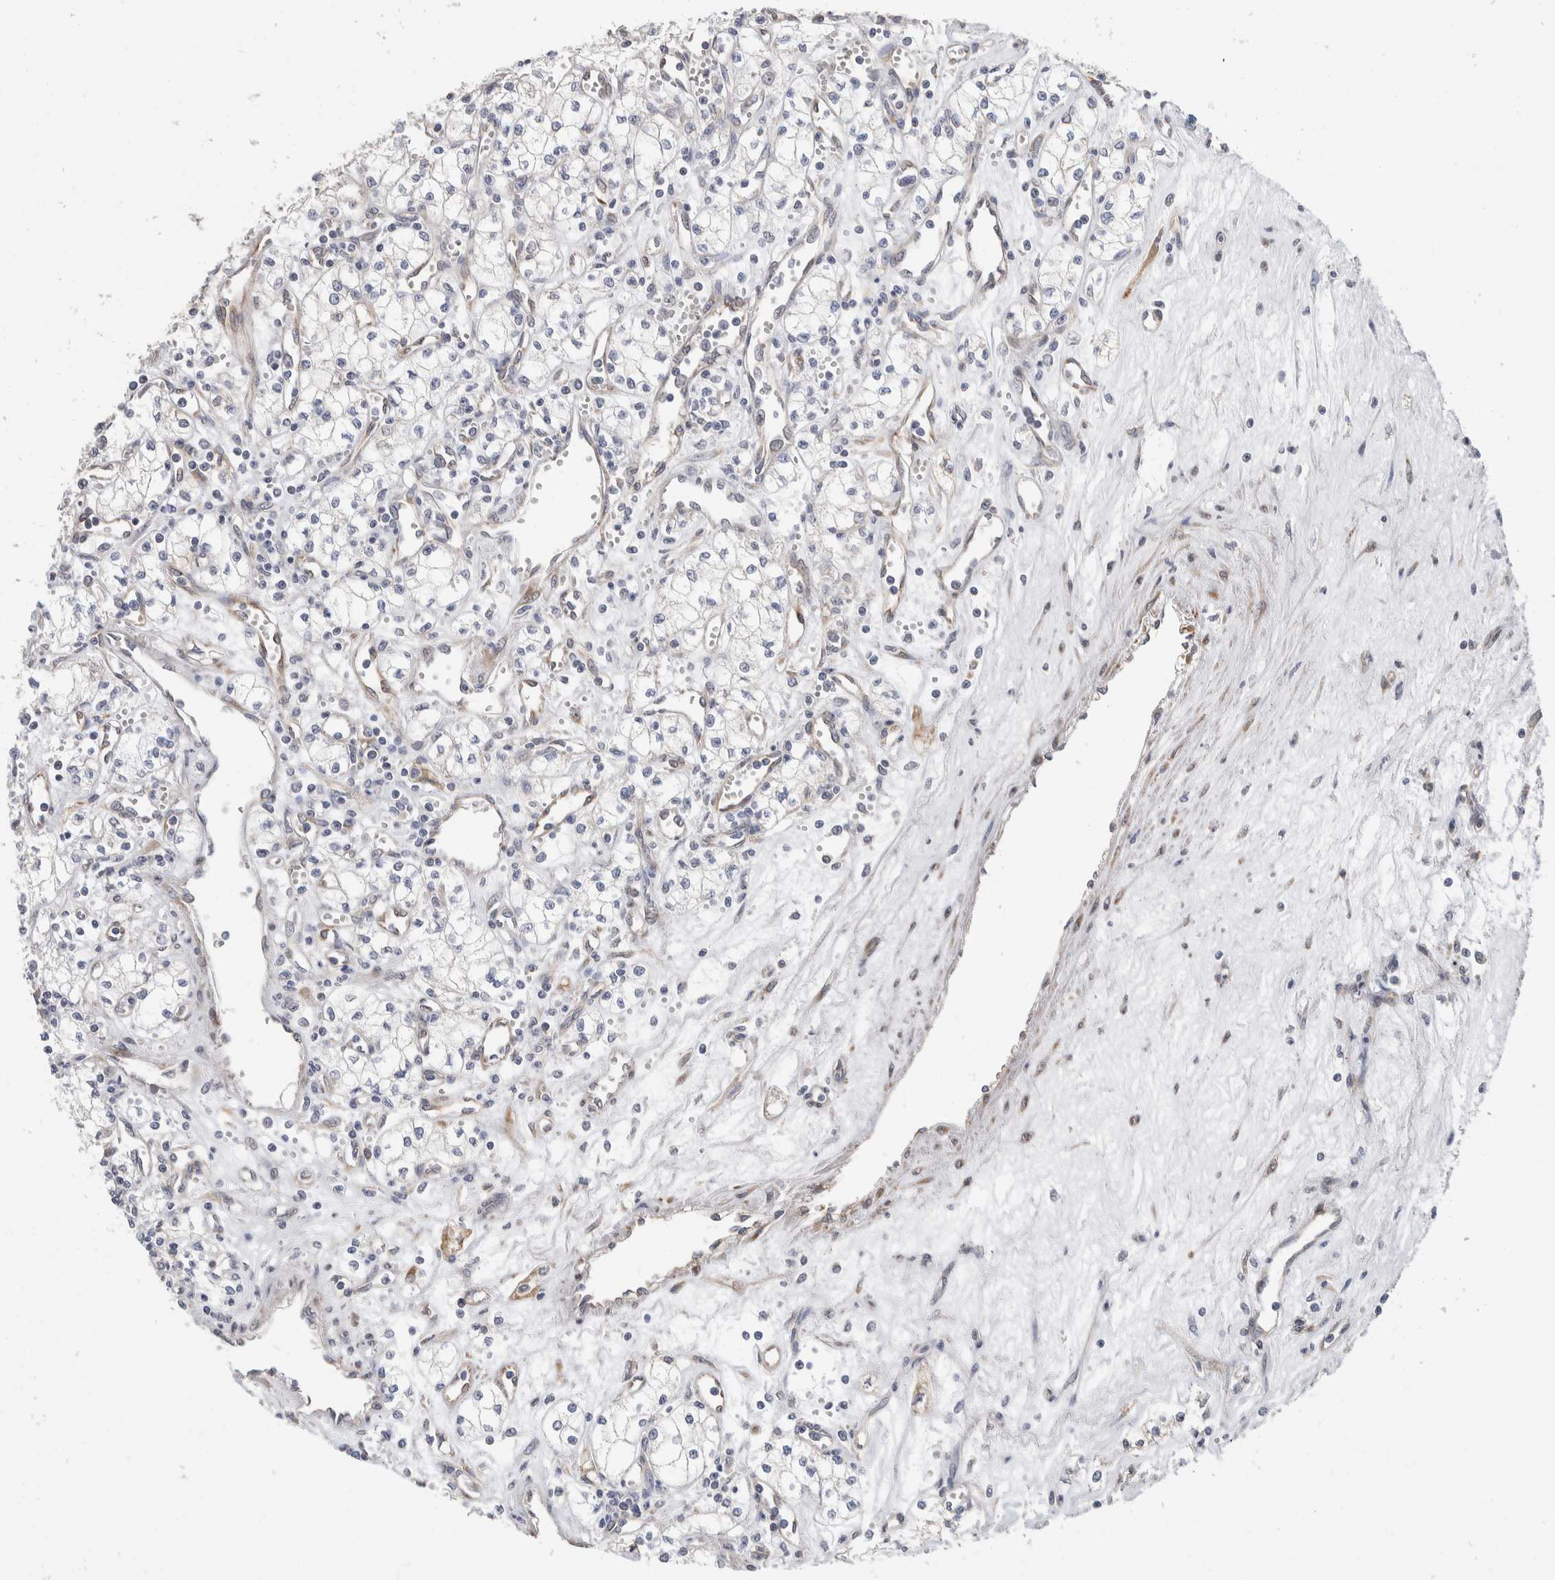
{"staining": {"intensity": "negative", "quantity": "none", "location": "none"}, "tissue": "renal cancer", "cell_type": "Tumor cells", "image_type": "cancer", "snomed": [{"axis": "morphology", "description": "Adenocarcinoma, NOS"}, {"axis": "topography", "description": "Kidney"}], "caption": "IHC photomicrograph of neoplastic tissue: human renal cancer stained with DAB shows no significant protein positivity in tumor cells. The staining was performed using DAB to visualize the protein expression in brown, while the nuclei were stained in blue with hematoxylin (Magnification: 20x).", "gene": "TMEM245", "patient": {"sex": "male", "age": 59}}